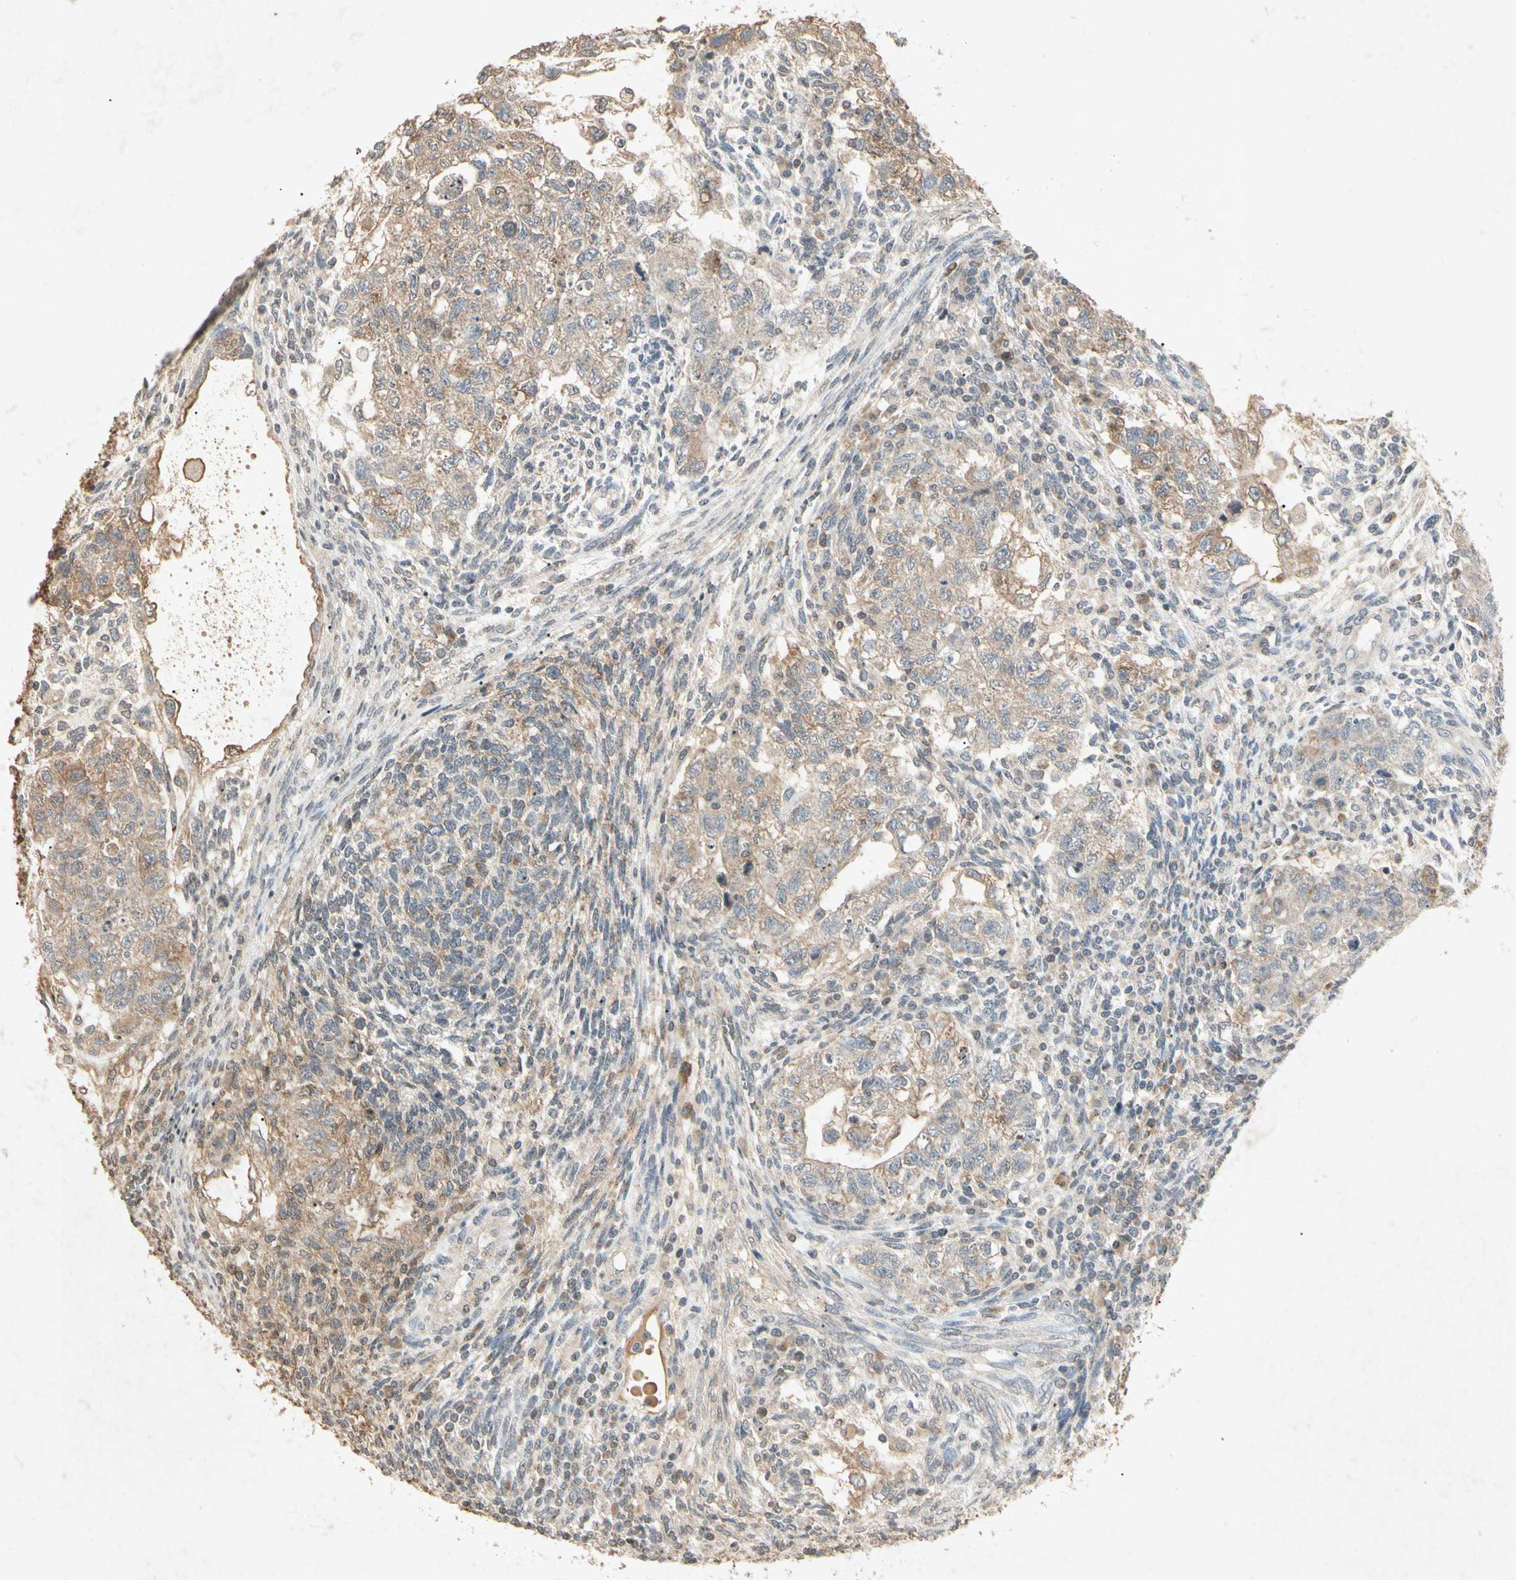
{"staining": {"intensity": "weak", "quantity": "25%-75%", "location": "cytoplasmic/membranous"}, "tissue": "testis cancer", "cell_type": "Tumor cells", "image_type": "cancer", "snomed": [{"axis": "morphology", "description": "Normal tissue, NOS"}, {"axis": "morphology", "description": "Carcinoma, Embryonal, NOS"}, {"axis": "topography", "description": "Testis"}], "caption": "Immunohistochemical staining of human testis cancer displays weak cytoplasmic/membranous protein positivity in about 25%-75% of tumor cells.", "gene": "MSRB1", "patient": {"sex": "male", "age": 36}}